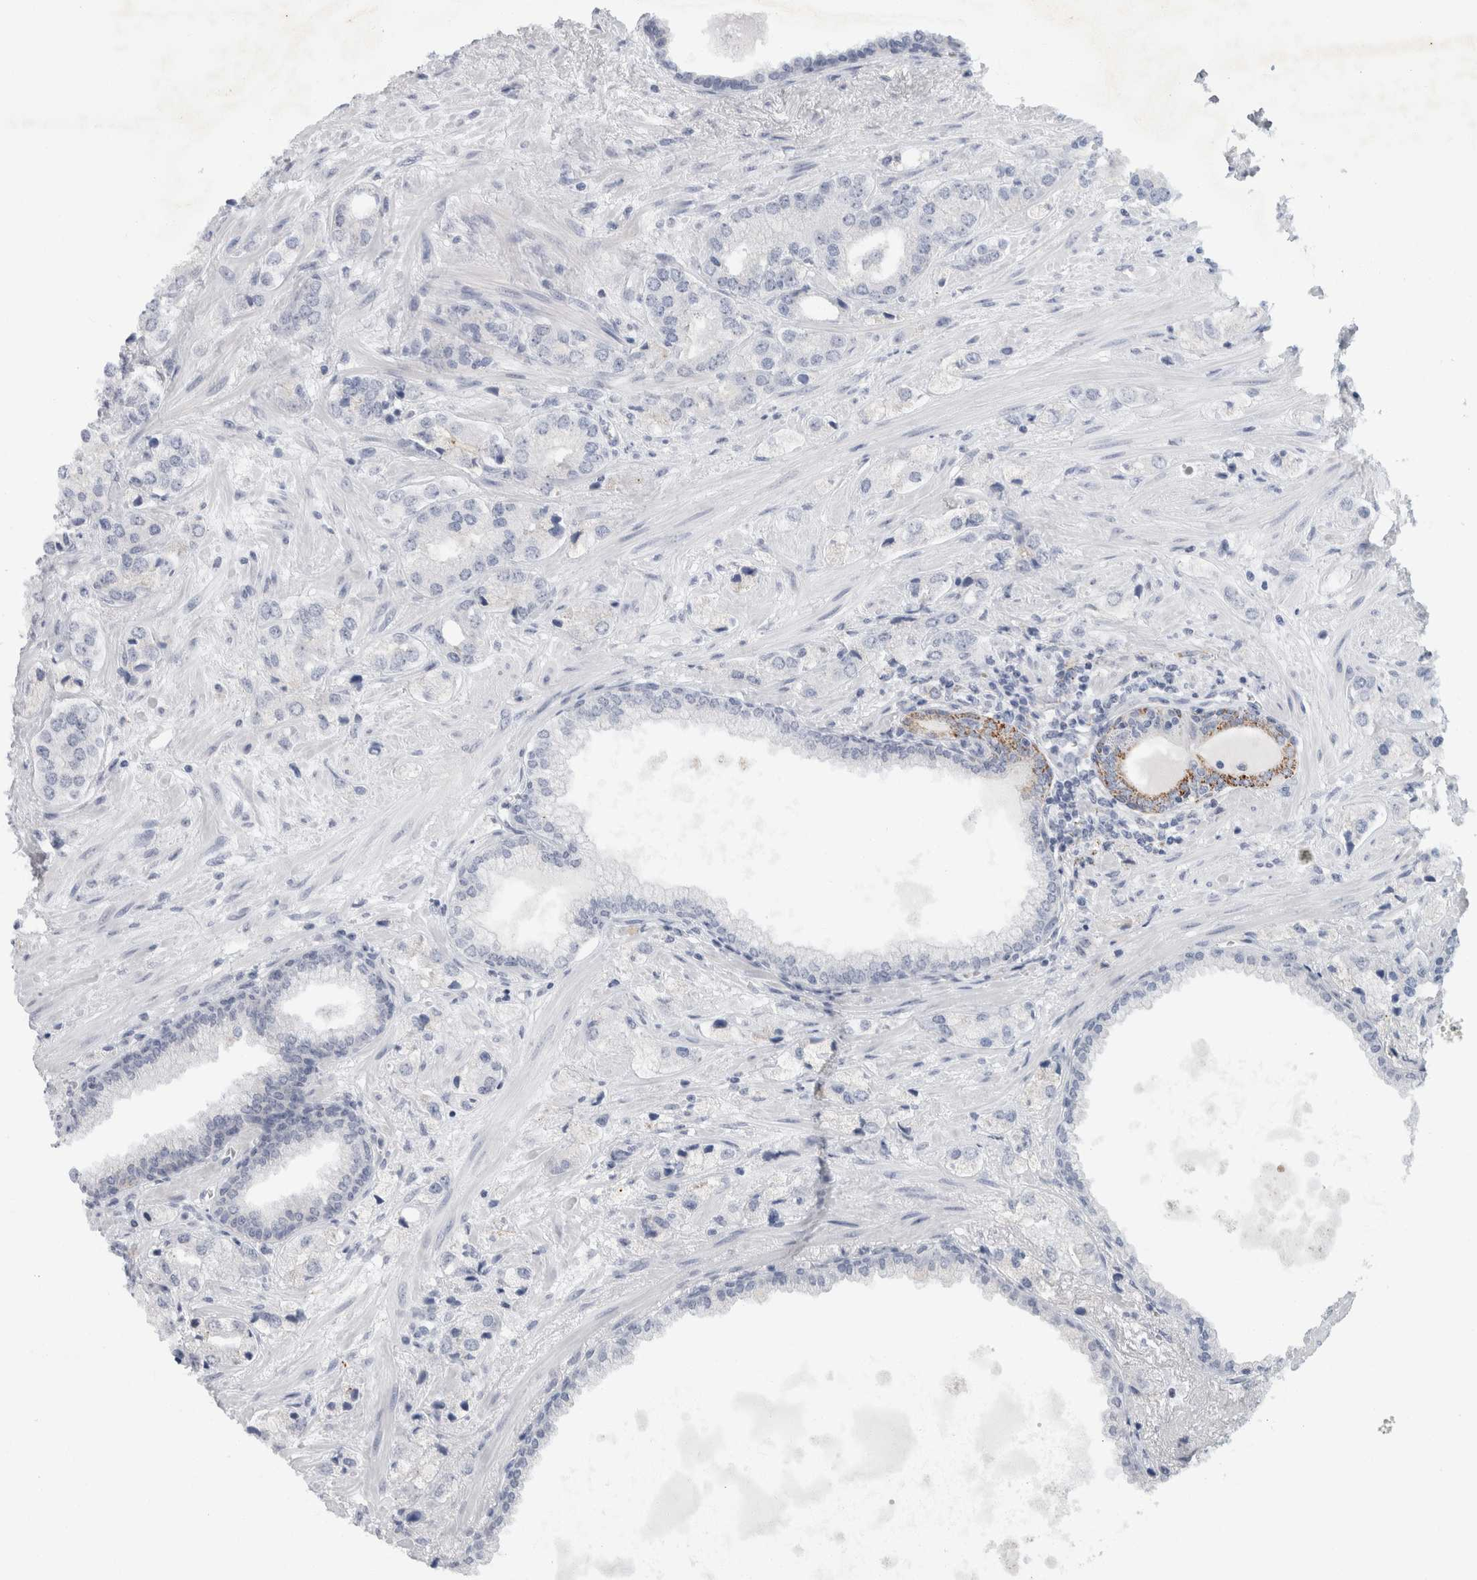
{"staining": {"intensity": "negative", "quantity": "none", "location": "none"}, "tissue": "prostate cancer", "cell_type": "Tumor cells", "image_type": "cancer", "snomed": [{"axis": "morphology", "description": "Adenocarcinoma, High grade"}, {"axis": "topography", "description": "Prostate"}], "caption": "This is an immunohistochemistry (IHC) histopathology image of prostate cancer (adenocarcinoma (high-grade)). There is no expression in tumor cells.", "gene": "NIPA1", "patient": {"sex": "male", "age": 66}}